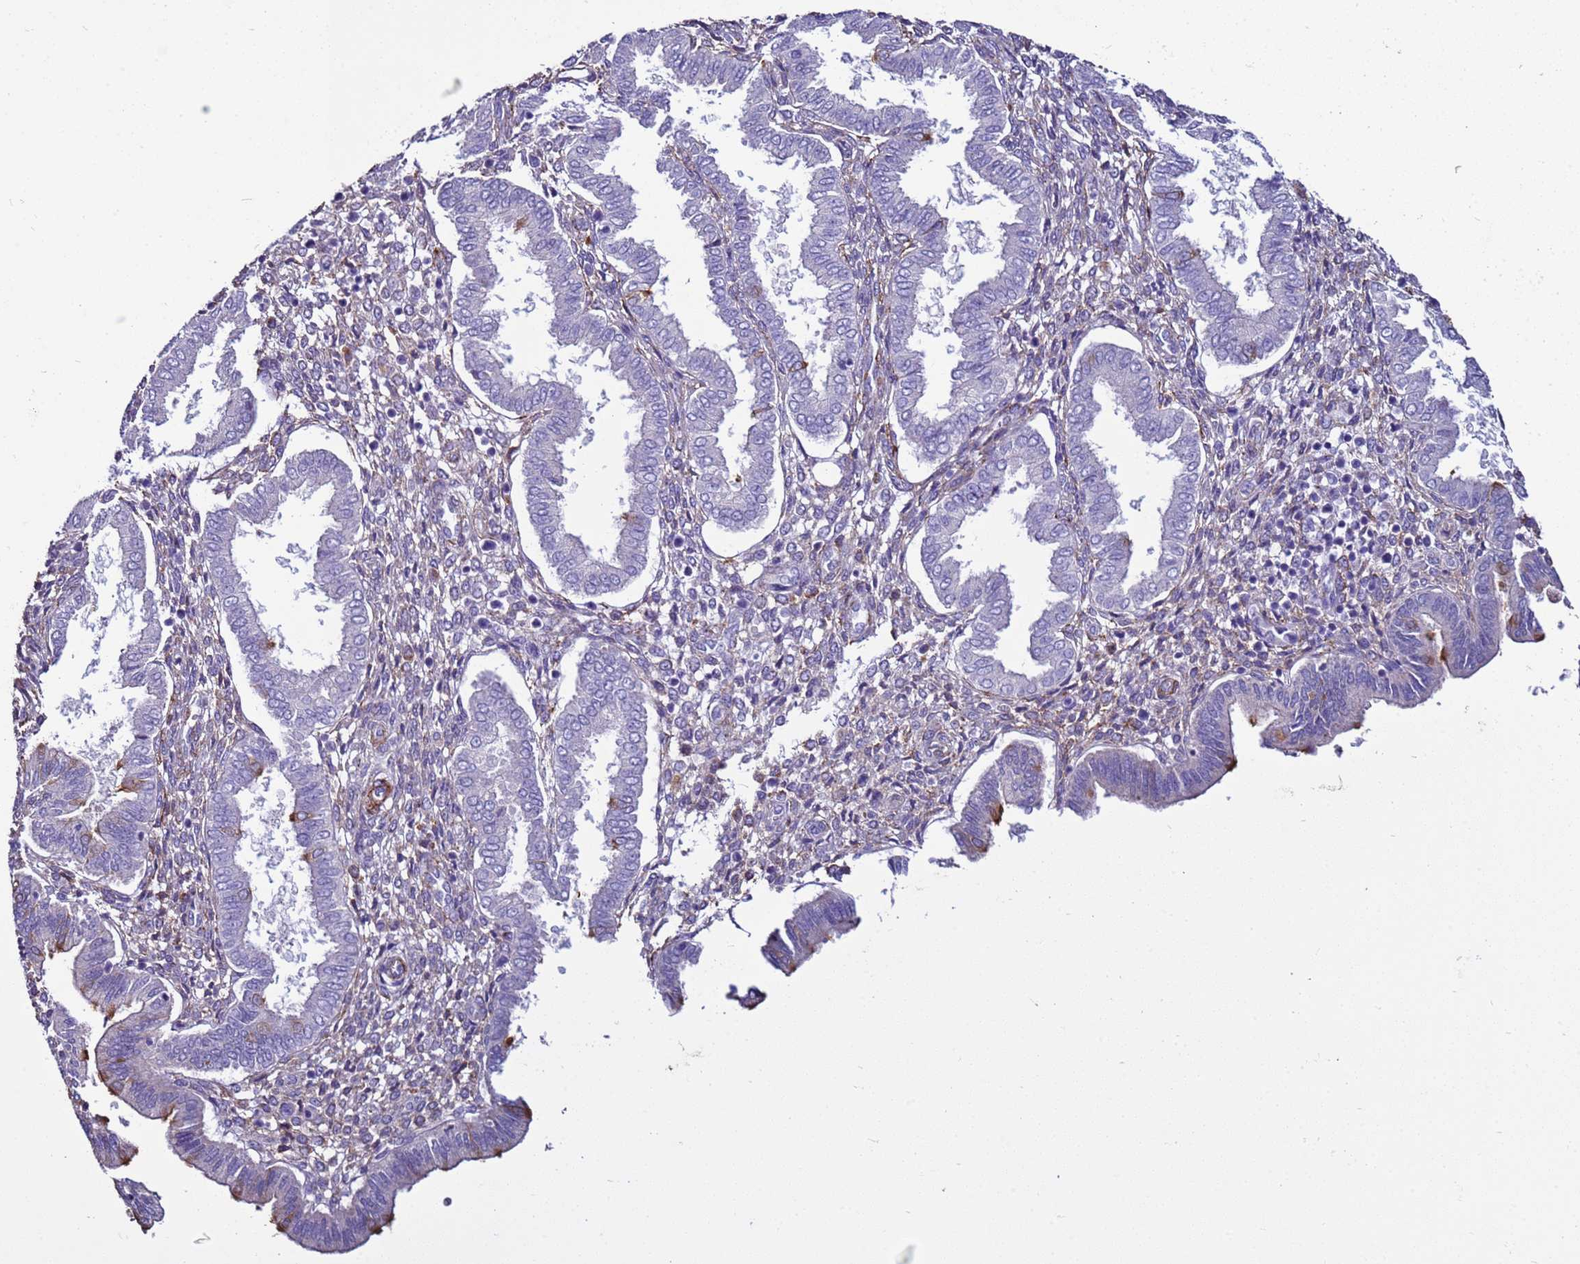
{"staining": {"intensity": "negative", "quantity": "none", "location": "none"}, "tissue": "endometrium", "cell_type": "Cells in endometrial stroma", "image_type": "normal", "snomed": [{"axis": "morphology", "description": "Normal tissue, NOS"}, {"axis": "topography", "description": "Endometrium"}], "caption": "Immunohistochemical staining of normal endometrium displays no significant expression in cells in endometrial stroma. (DAB IHC visualized using brightfield microscopy, high magnification).", "gene": "RABL2A", "patient": {"sex": "female", "age": 24}}